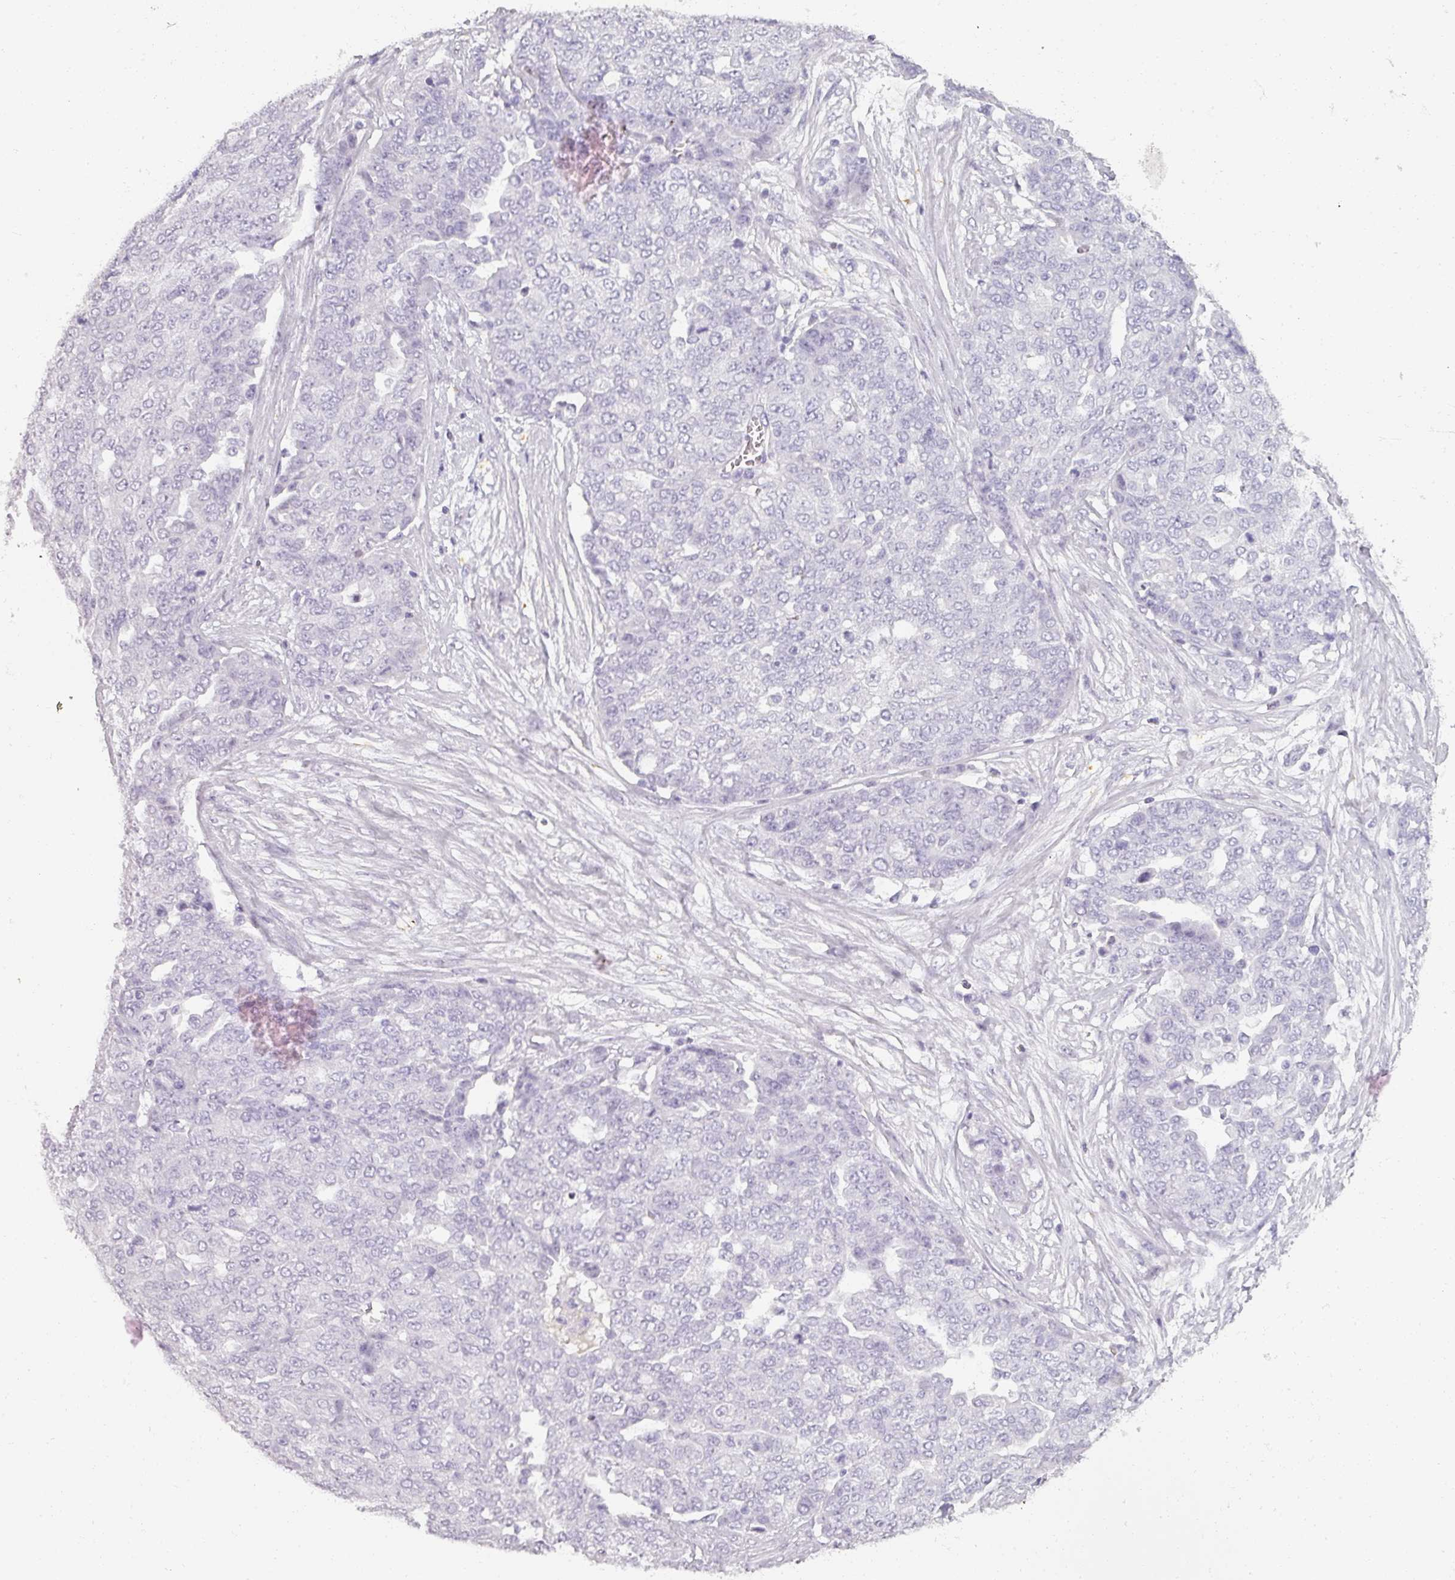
{"staining": {"intensity": "negative", "quantity": "none", "location": "none"}, "tissue": "ovarian cancer", "cell_type": "Tumor cells", "image_type": "cancer", "snomed": [{"axis": "morphology", "description": "Cystadenocarcinoma, serous, NOS"}, {"axis": "topography", "description": "Soft tissue"}, {"axis": "topography", "description": "Ovary"}], "caption": "A micrograph of human ovarian cancer (serous cystadenocarcinoma) is negative for staining in tumor cells.", "gene": "REG3G", "patient": {"sex": "female", "age": 57}}